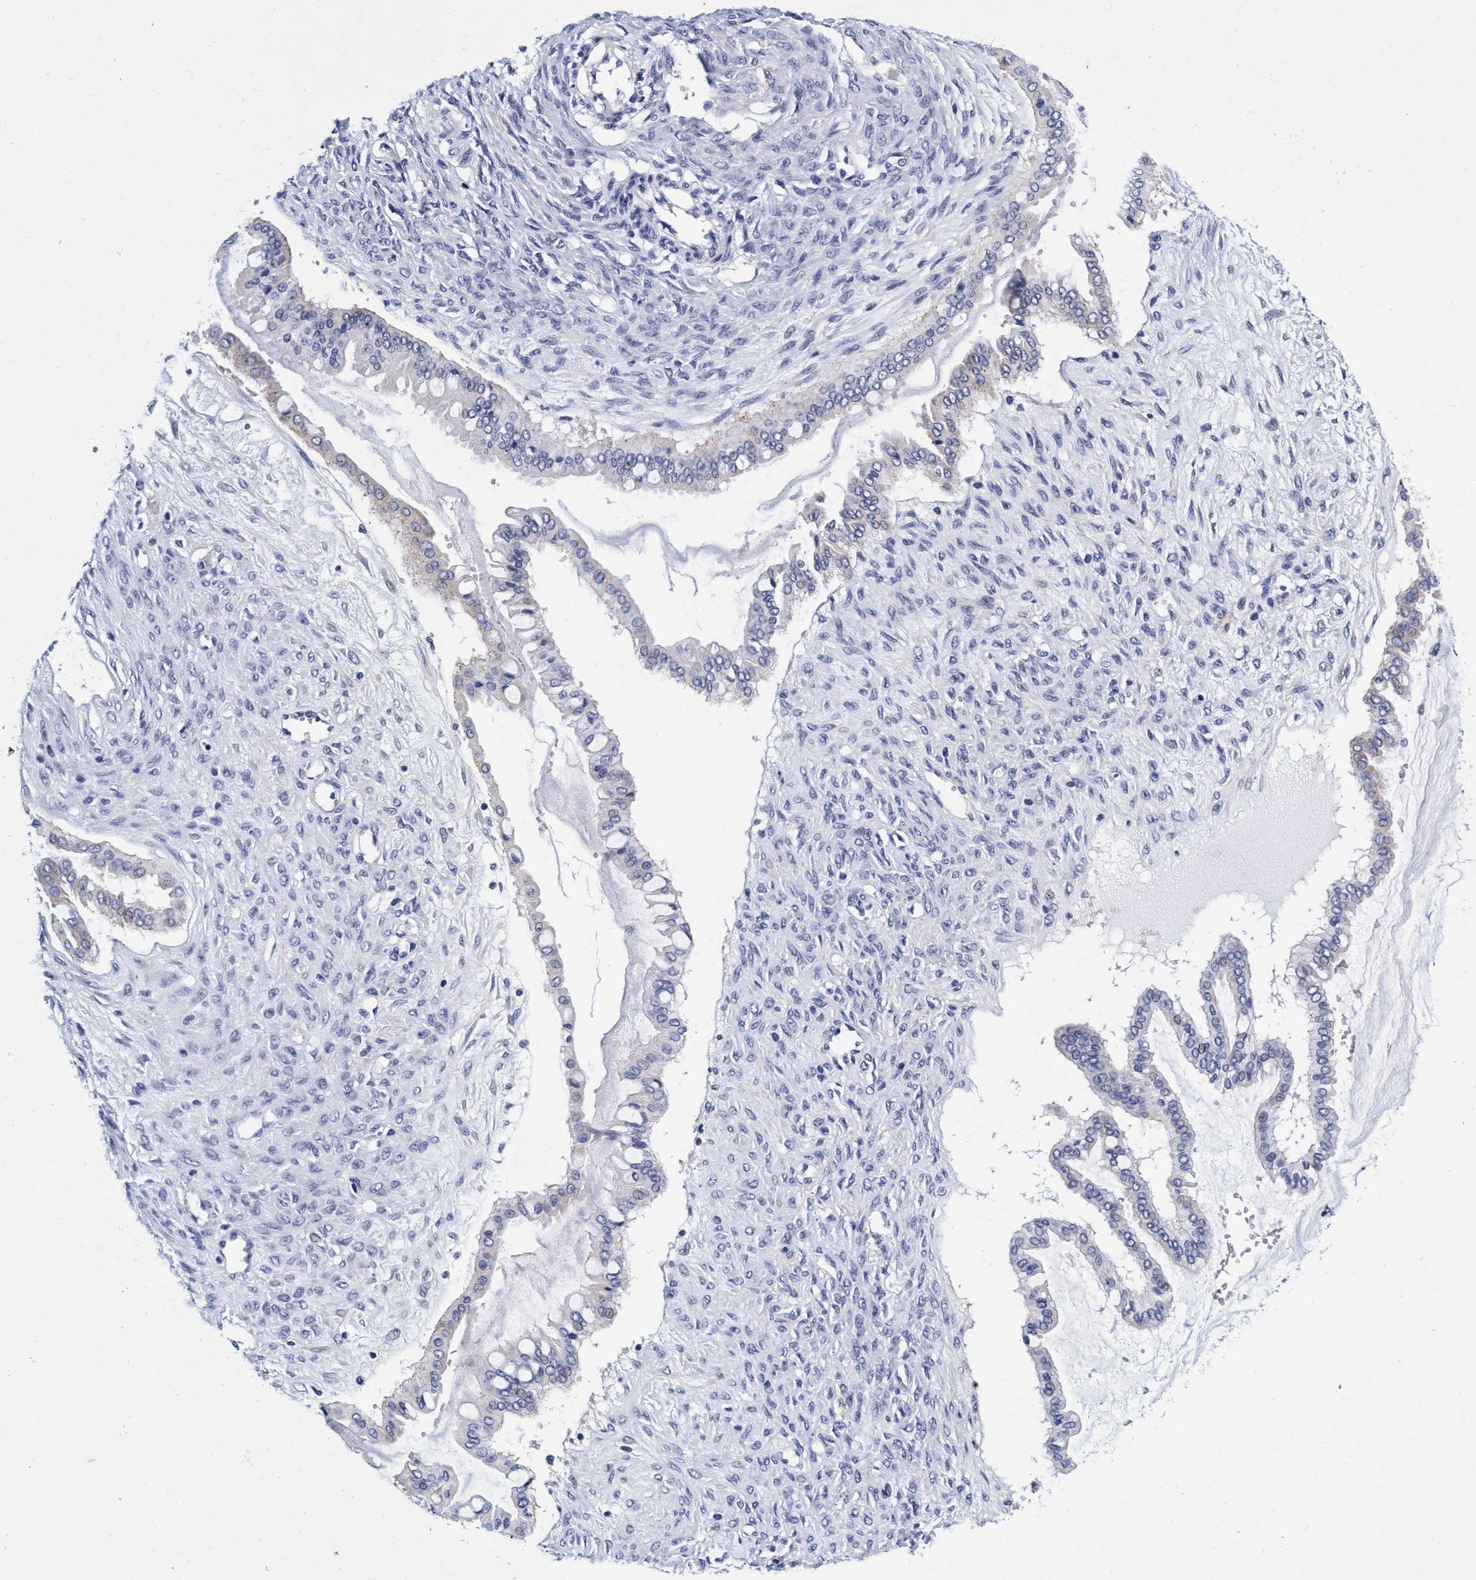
{"staining": {"intensity": "negative", "quantity": "none", "location": "none"}, "tissue": "ovarian cancer", "cell_type": "Tumor cells", "image_type": "cancer", "snomed": [{"axis": "morphology", "description": "Cystadenocarcinoma, mucinous, NOS"}, {"axis": "topography", "description": "Ovary"}], "caption": "Tumor cells are negative for brown protein staining in ovarian cancer.", "gene": "PLPPR1", "patient": {"sex": "female", "age": 73}}